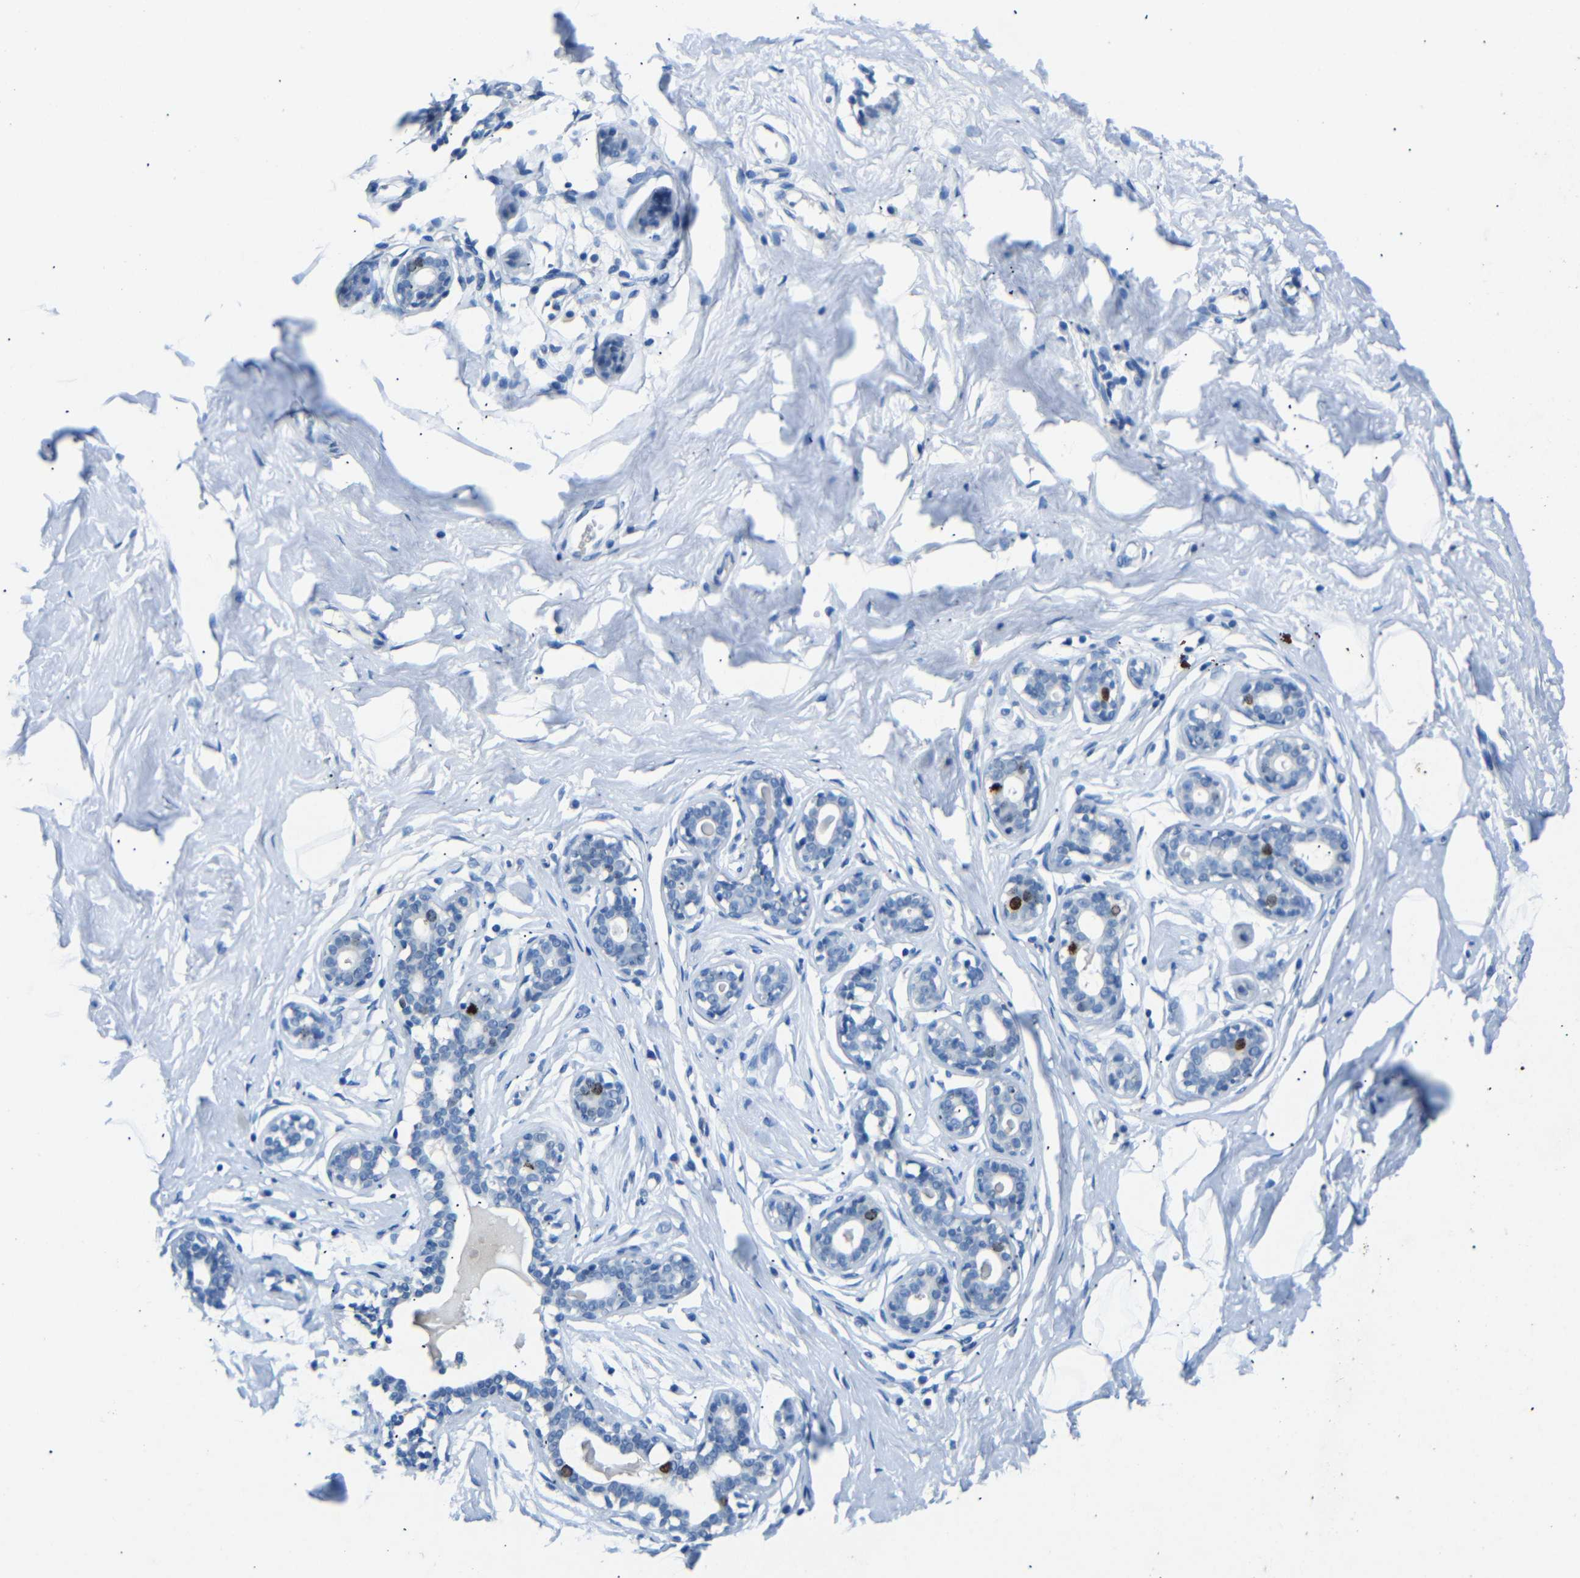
{"staining": {"intensity": "negative", "quantity": "none", "location": "none"}, "tissue": "breast", "cell_type": "Adipocytes", "image_type": "normal", "snomed": [{"axis": "morphology", "description": "Normal tissue, NOS"}, {"axis": "topography", "description": "Breast"}], "caption": "An image of breast stained for a protein shows no brown staining in adipocytes.", "gene": "INCENP", "patient": {"sex": "female", "age": 23}}